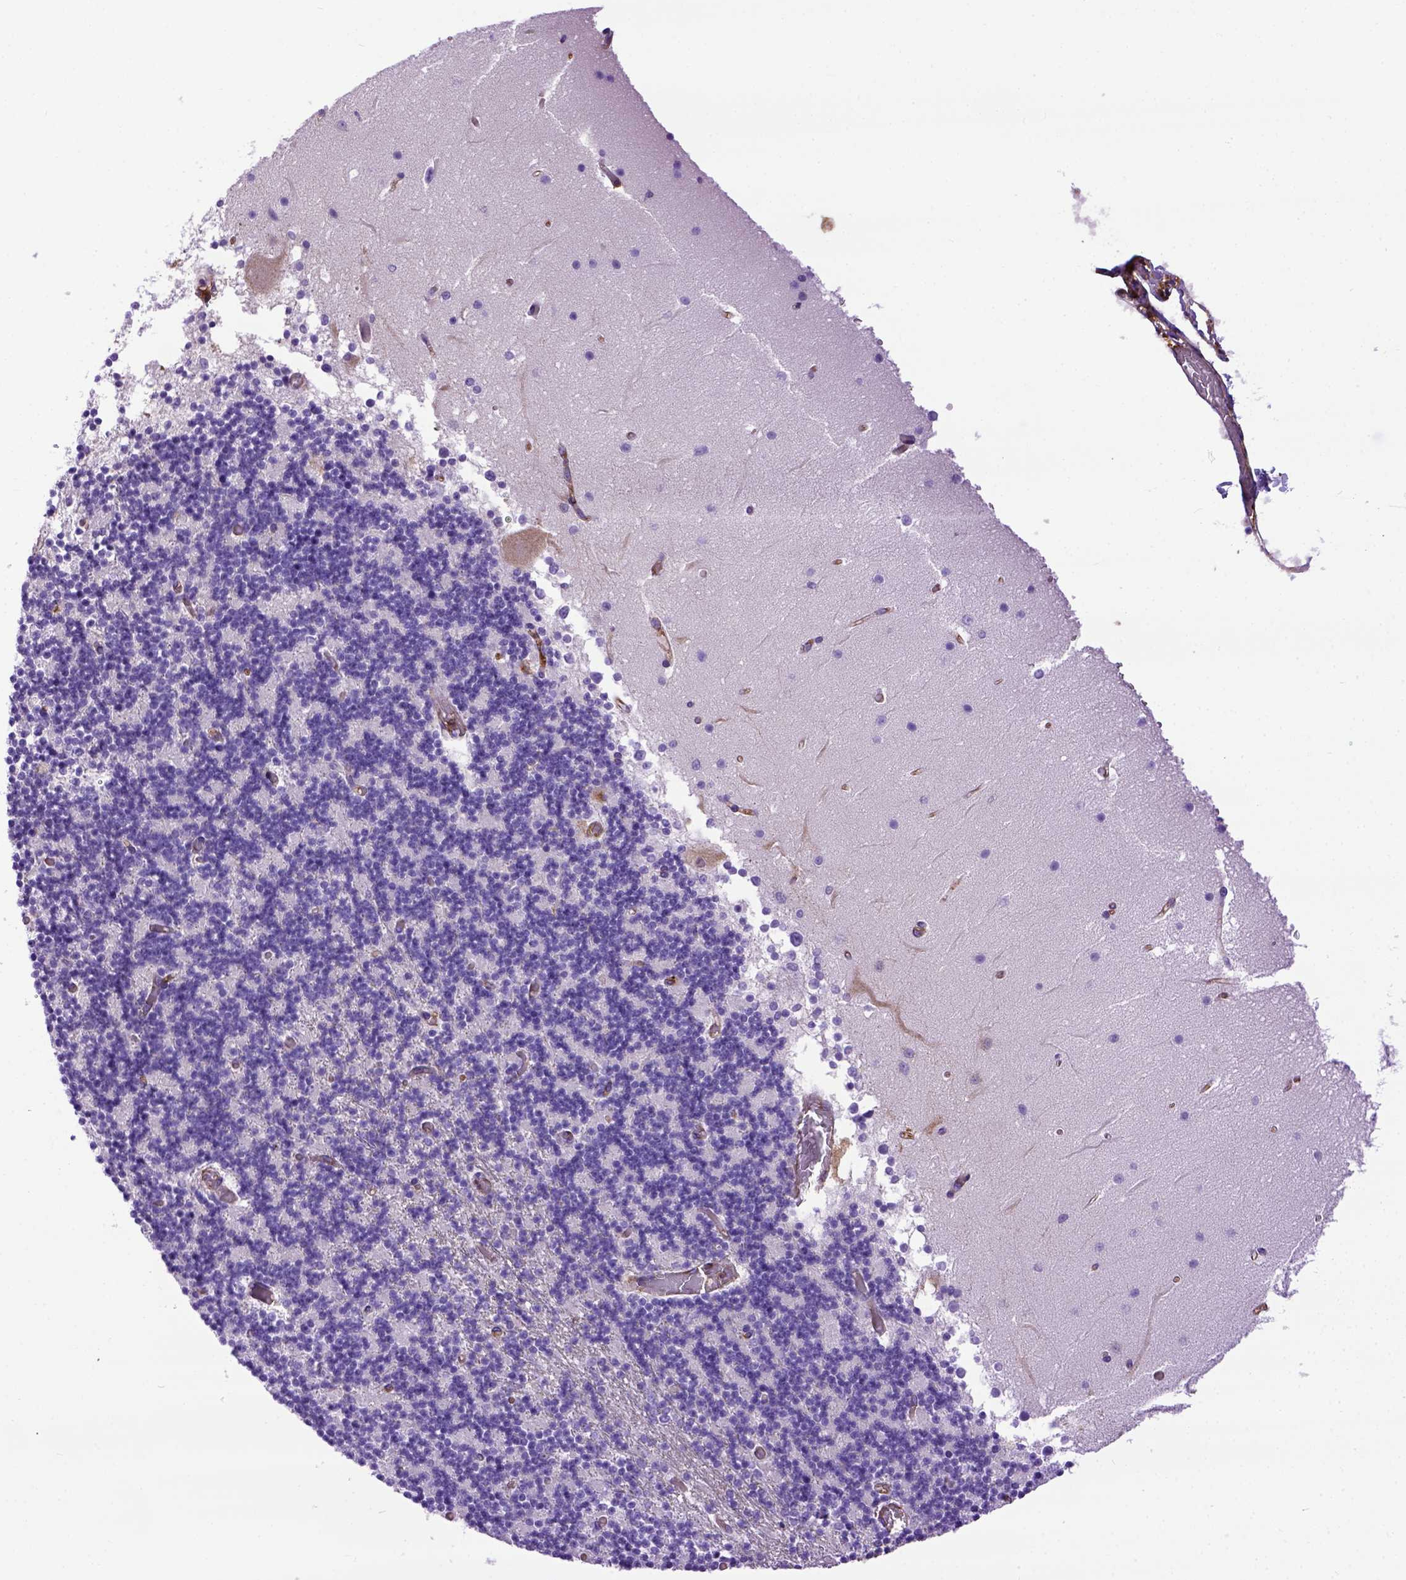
{"staining": {"intensity": "negative", "quantity": "none", "location": "none"}, "tissue": "cerebellum", "cell_type": "Cells in granular layer", "image_type": "normal", "snomed": [{"axis": "morphology", "description": "Normal tissue, NOS"}, {"axis": "topography", "description": "Cerebellum"}], "caption": "Unremarkable cerebellum was stained to show a protein in brown. There is no significant staining in cells in granular layer. Brightfield microscopy of IHC stained with DAB (brown) and hematoxylin (blue), captured at high magnification.", "gene": "MVP", "patient": {"sex": "female", "age": 28}}